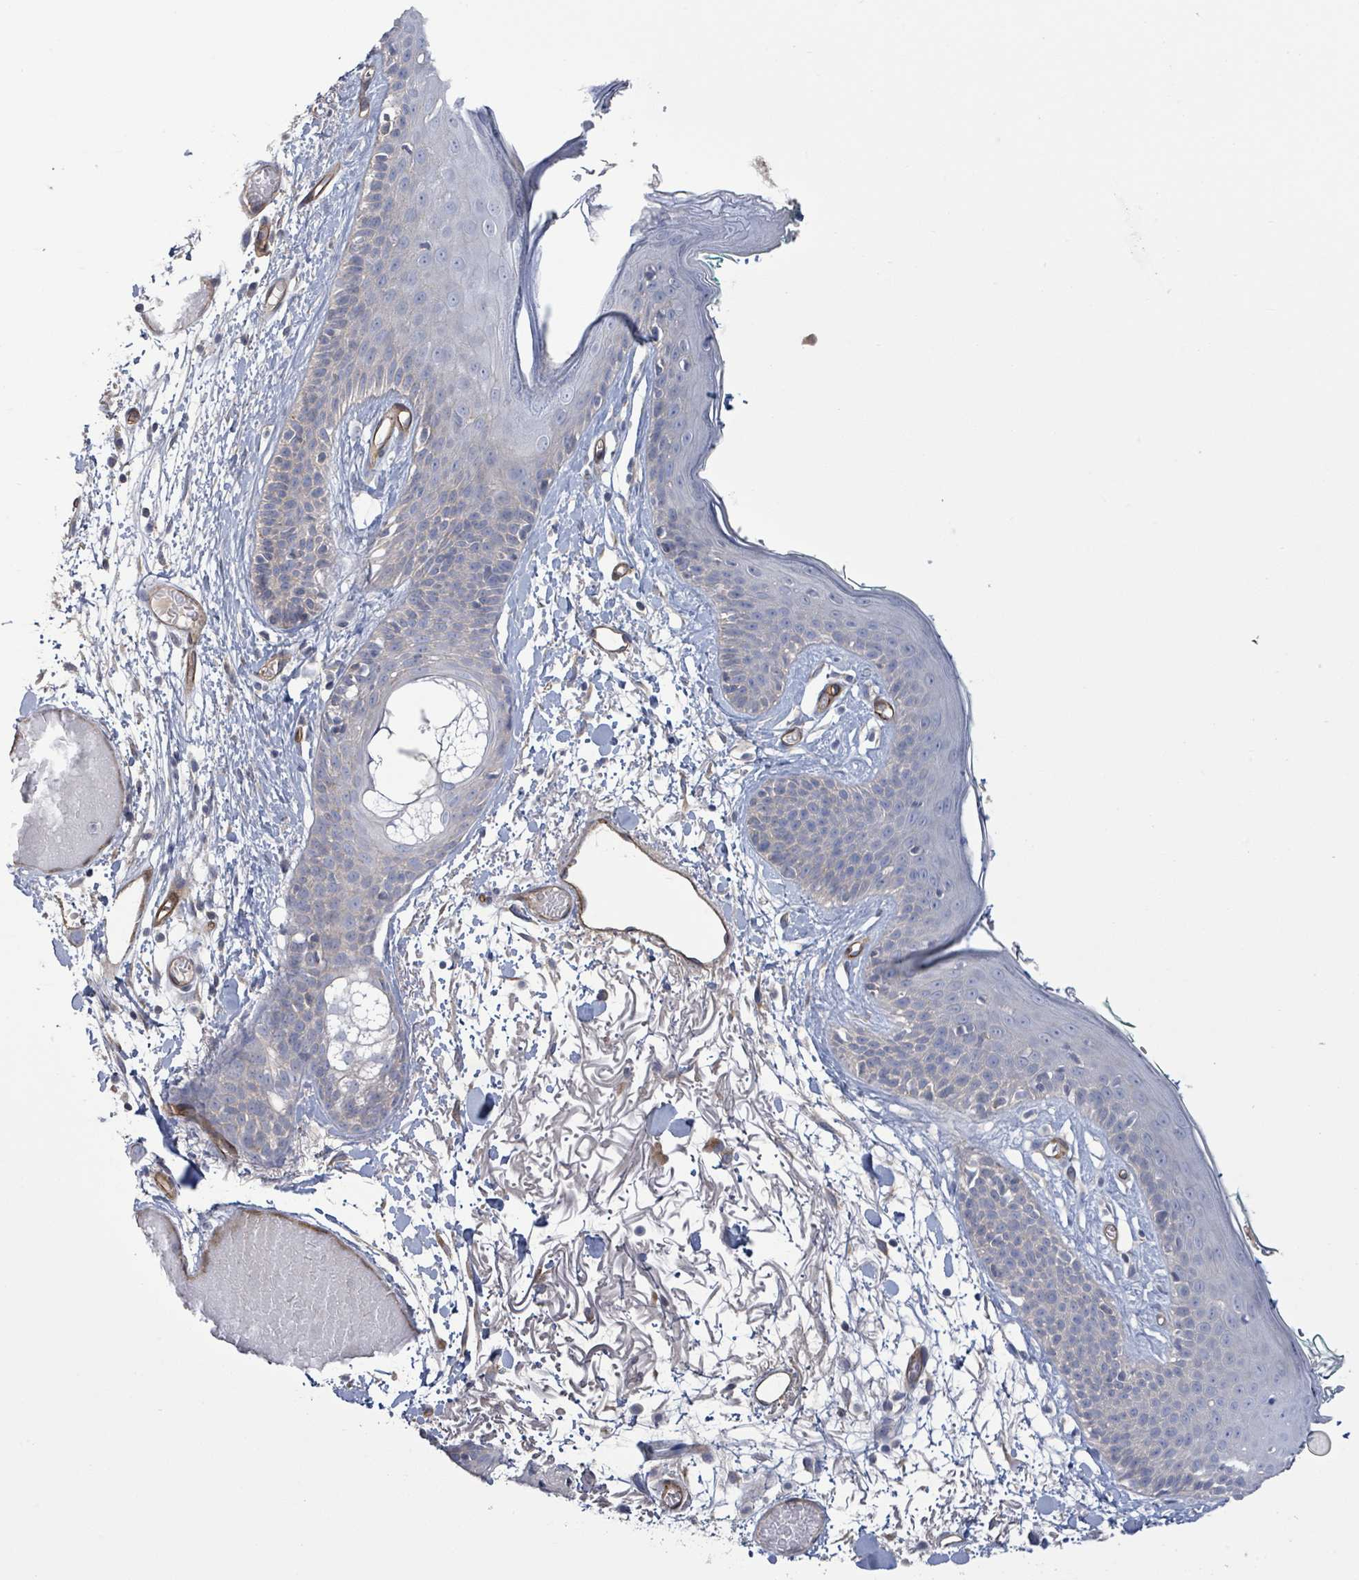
{"staining": {"intensity": "negative", "quantity": "none", "location": "none"}, "tissue": "skin", "cell_type": "Fibroblasts", "image_type": "normal", "snomed": [{"axis": "morphology", "description": "Normal tissue, NOS"}, {"axis": "topography", "description": "Skin"}], "caption": "Photomicrograph shows no significant protein staining in fibroblasts of unremarkable skin. (DAB (3,3'-diaminobenzidine) immunohistochemistry (IHC), high magnification).", "gene": "KANK3", "patient": {"sex": "male", "age": 79}}